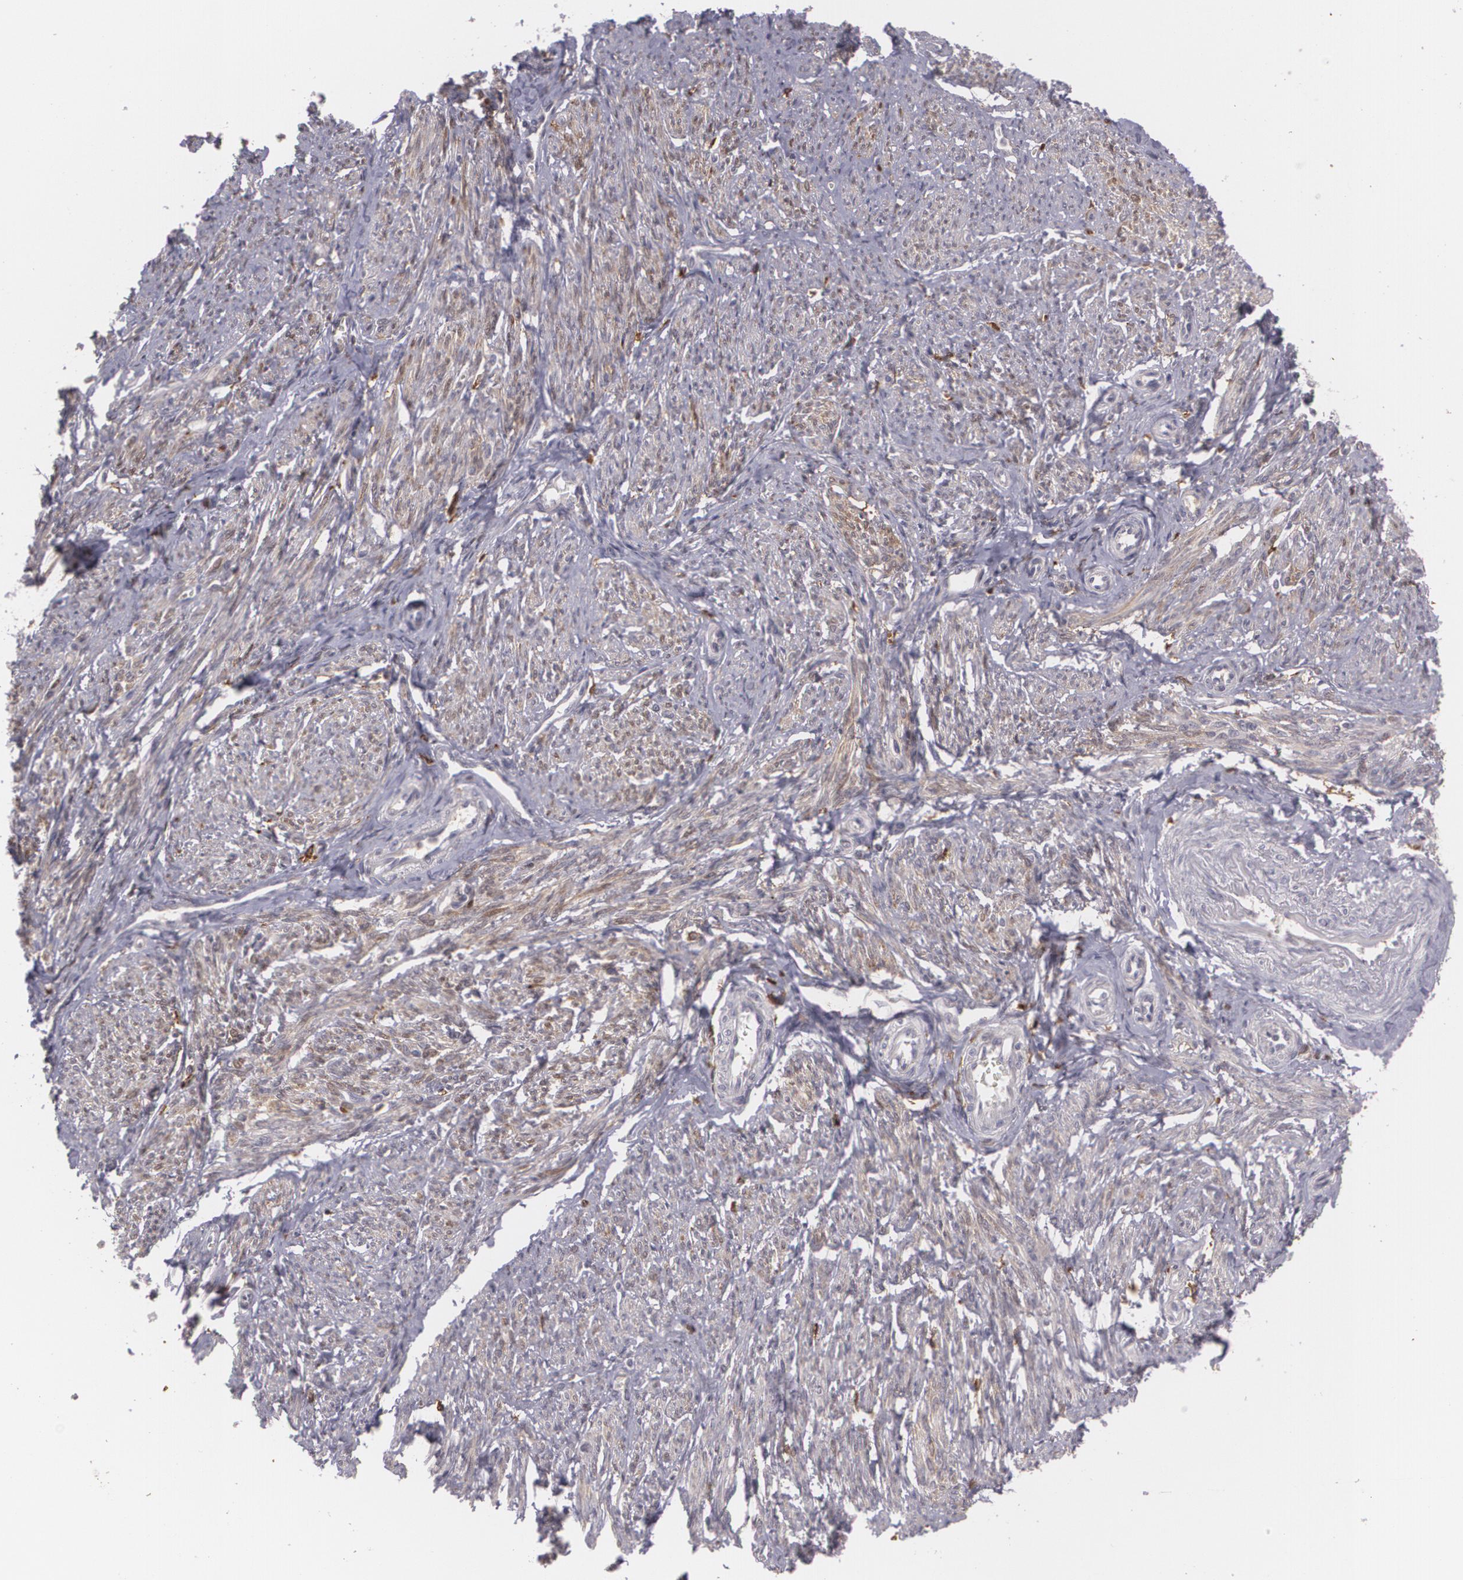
{"staining": {"intensity": "weak", "quantity": "25%-75%", "location": "cytoplasmic/membranous"}, "tissue": "smooth muscle", "cell_type": "Smooth muscle cells", "image_type": "normal", "snomed": [{"axis": "morphology", "description": "Normal tissue, NOS"}, {"axis": "topography", "description": "Smooth muscle"}, {"axis": "topography", "description": "Cervix"}], "caption": "Smooth muscle cells display low levels of weak cytoplasmic/membranous expression in approximately 25%-75% of cells in benign human smooth muscle. (brown staining indicates protein expression, while blue staining denotes nuclei).", "gene": "BIN1", "patient": {"sex": "female", "age": 70}}